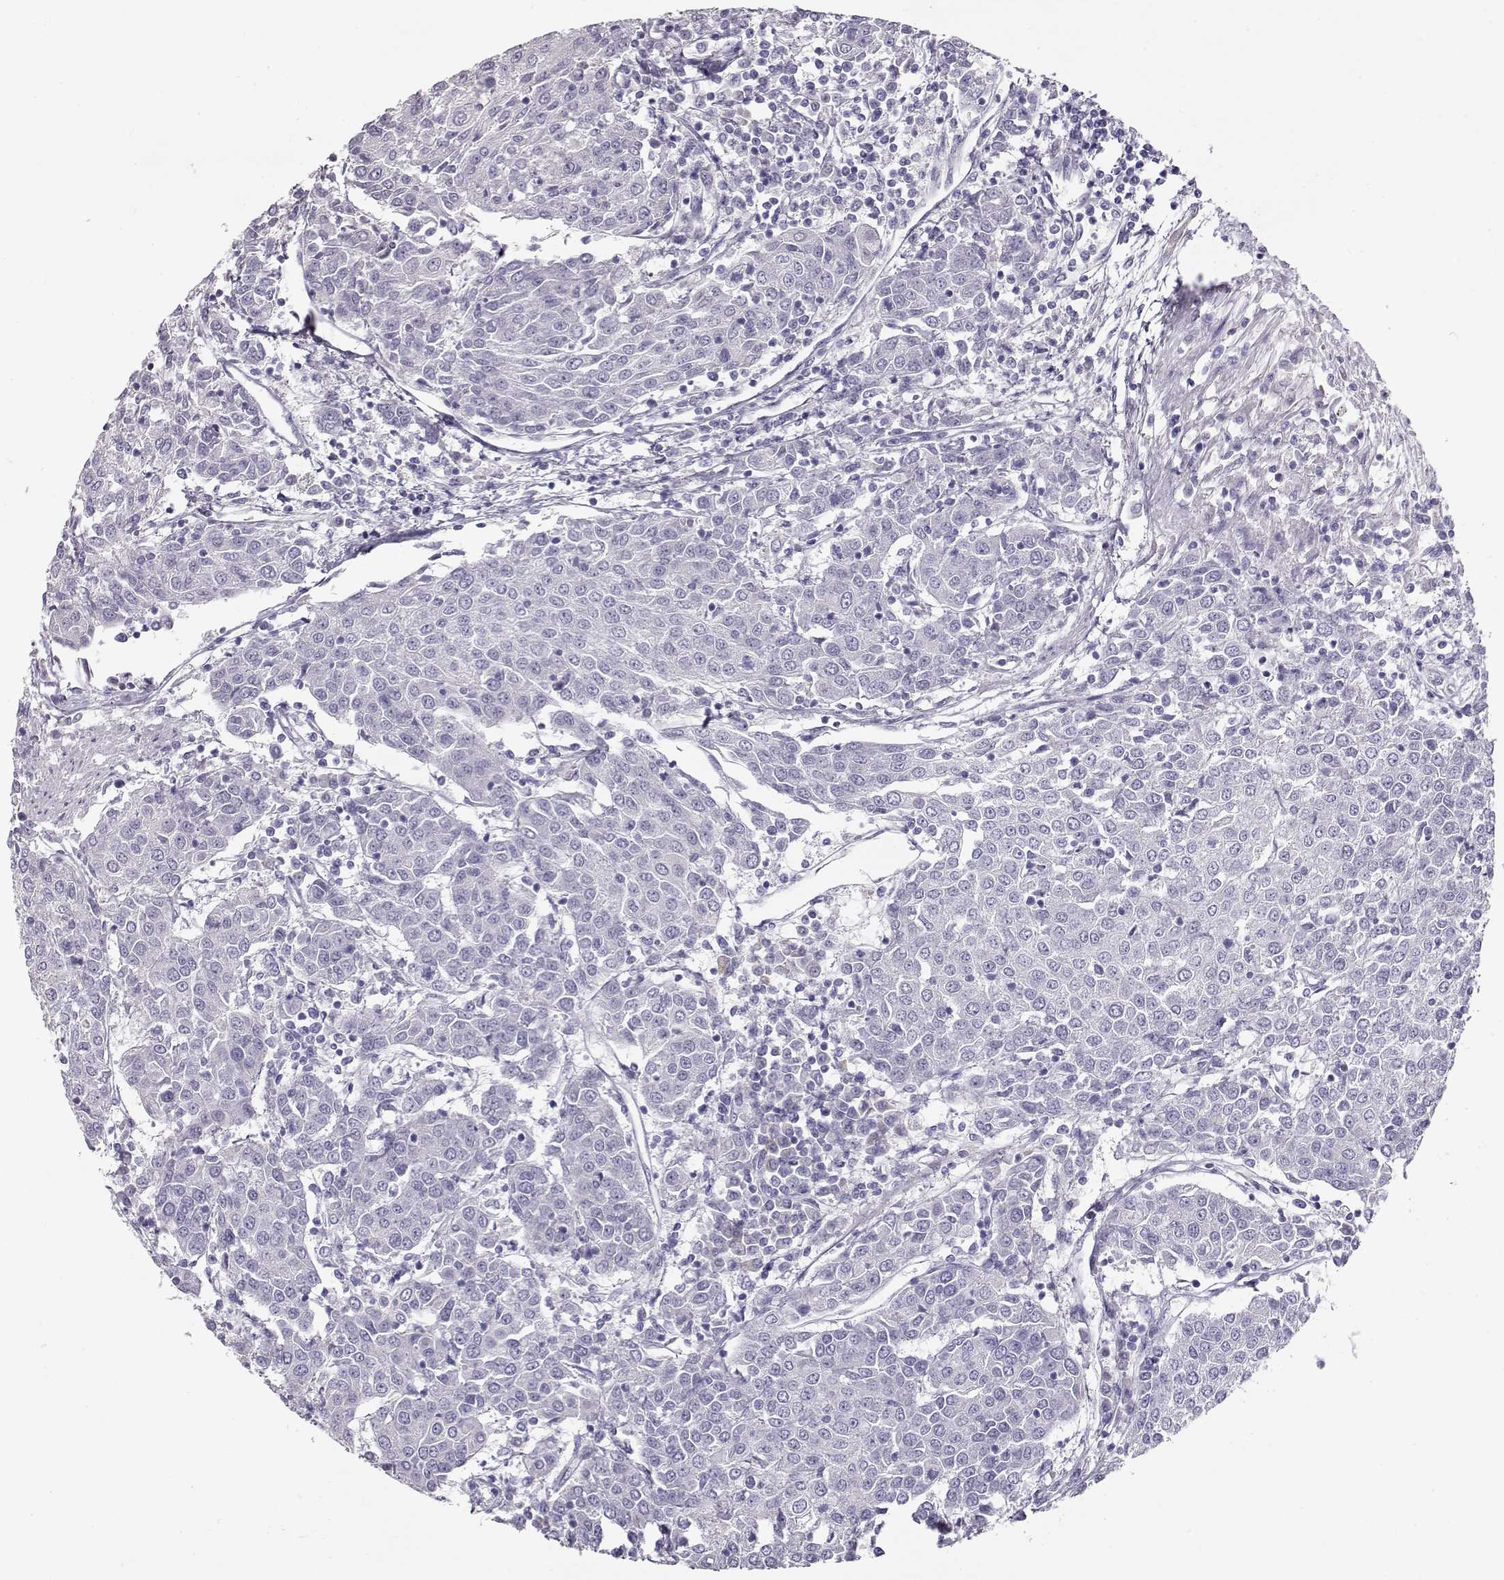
{"staining": {"intensity": "negative", "quantity": "none", "location": "none"}, "tissue": "urothelial cancer", "cell_type": "Tumor cells", "image_type": "cancer", "snomed": [{"axis": "morphology", "description": "Urothelial carcinoma, High grade"}, {"axis": "topography", "description": "Urinary bladder"}], "caption": "This is an immunohistochemistry (IHC) micrograph of human urothelial carcinoma (high-grade). There is no positivity in tumor cells.", "gene": "GLIPR1L2", "patient": {"sex": "female", "age": 85}}